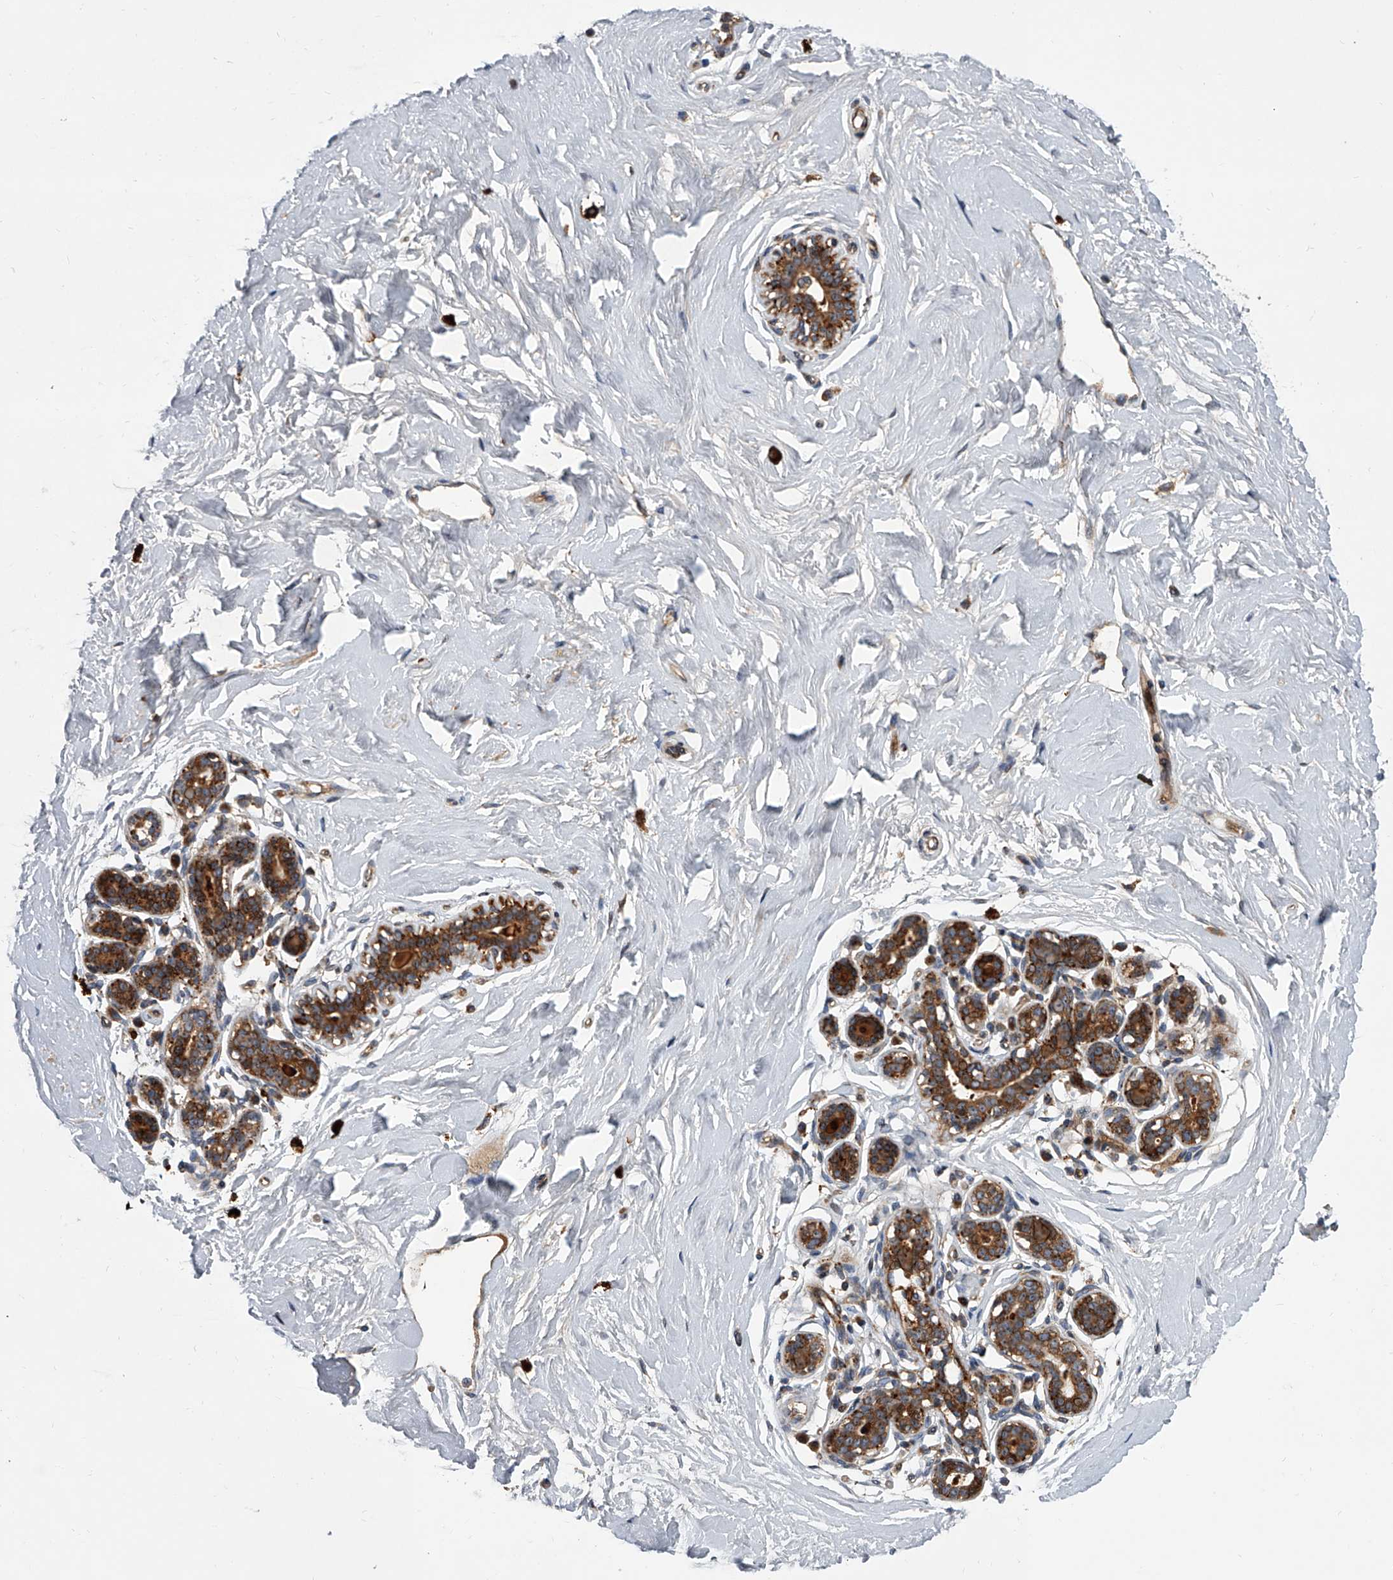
{"staining": {"intensity": "strong", "quantity": ">75%", "location": "cytoplasmic/membranous"}, "tissue": "breast", "cell_type": "Glandular cells", "image_type": "normal", "snomed": [{"axis": "morphology", "description": "Normal tissue, NOS"}, {"axis": "morphology", "description": "Adenoma, NOS"}, {"axis": "topography", "description": "Breast"}], "caption": "Protein staining of unremarkable breast demonstrates strong cytoplasmic/membranous expression in approximately >75% of glandular cells. (DAB = brown stain, brightfield microscopy at high magnification).", "gene": "USP47", "patient": {"sex": "female", "age": 23}}